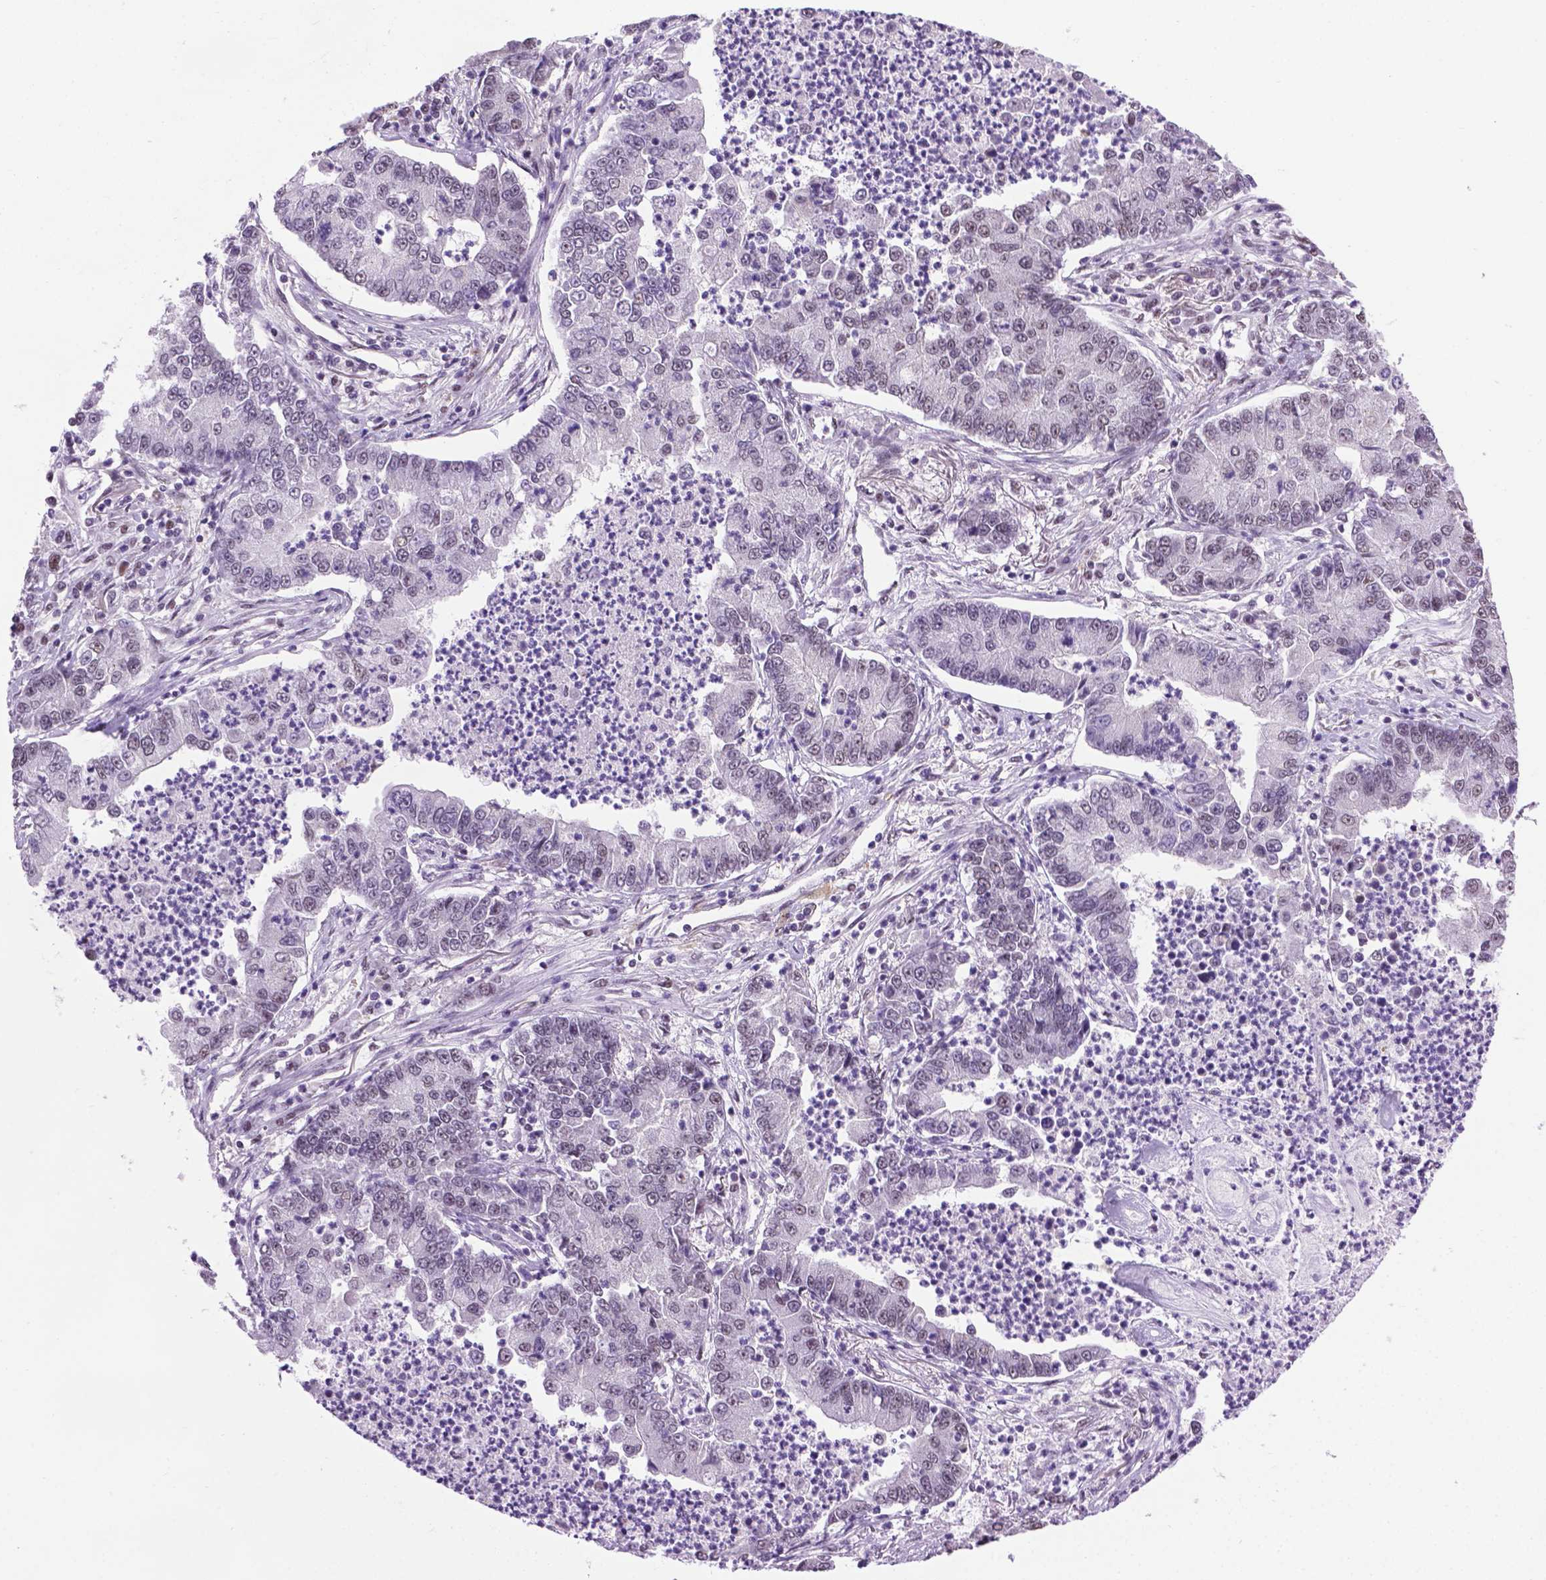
{"staining": {"intensity": "negative", "quantity": "none", "location": "none"}, "tissue": "lung cancer", "cell_type": "Tumor cells", "image_type": "cancer", "snomed": [{"axis": "morphology", "description": "Adenocarcinoma, NOS"}, {"axis": "topography", "description": "Lung"}], "caption": "The photomicrograph reveals no staining of tumor cells in lung adenocarcinoma.", "gene": "ABI2", "patient": {"sex": "female", "age": 57}}